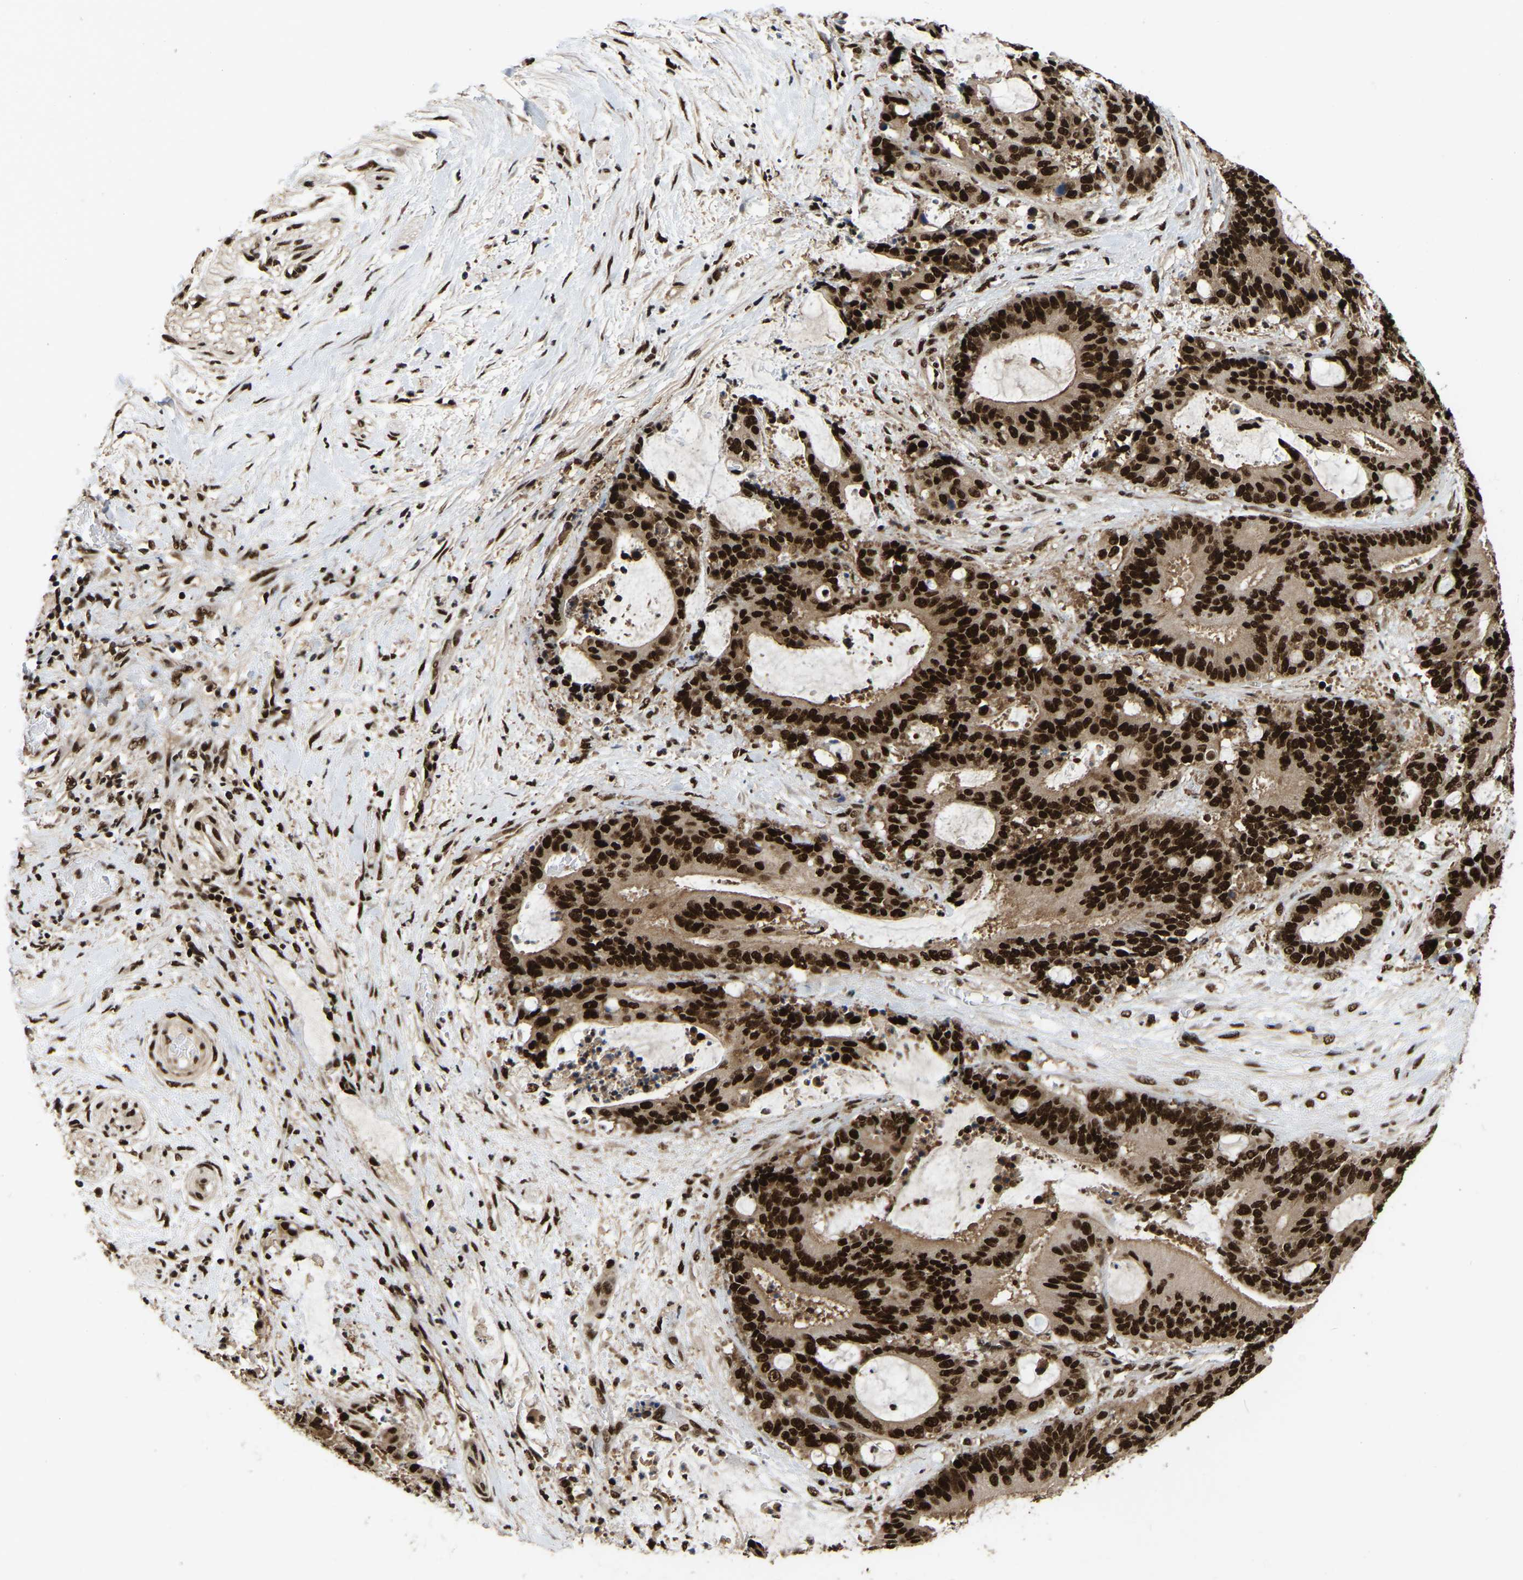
{"staining": {"intensity": "strong", "quantity": ">75%", "location": "nuclear"}, "tissue": "liver cancer", "cell_type": "Tumor cells", "image_type": "cancer", "snomed": [{"axis": "morphology", "description": "Normal tissue, NOS"}, {"axis": "morphology", "description": "Cholangiocarcinoma"}, {"axis": "topography", "description": "Liver"}, {"axis": "topography", "description": "Peripheral nerve tissue"}], "caption": "Liver cancer tissue exhibits strong nuclear staining in approximately >75% of tumor cells", "gene": "TBL1XR1", "patient": {"sex": "female", "age": 73}}